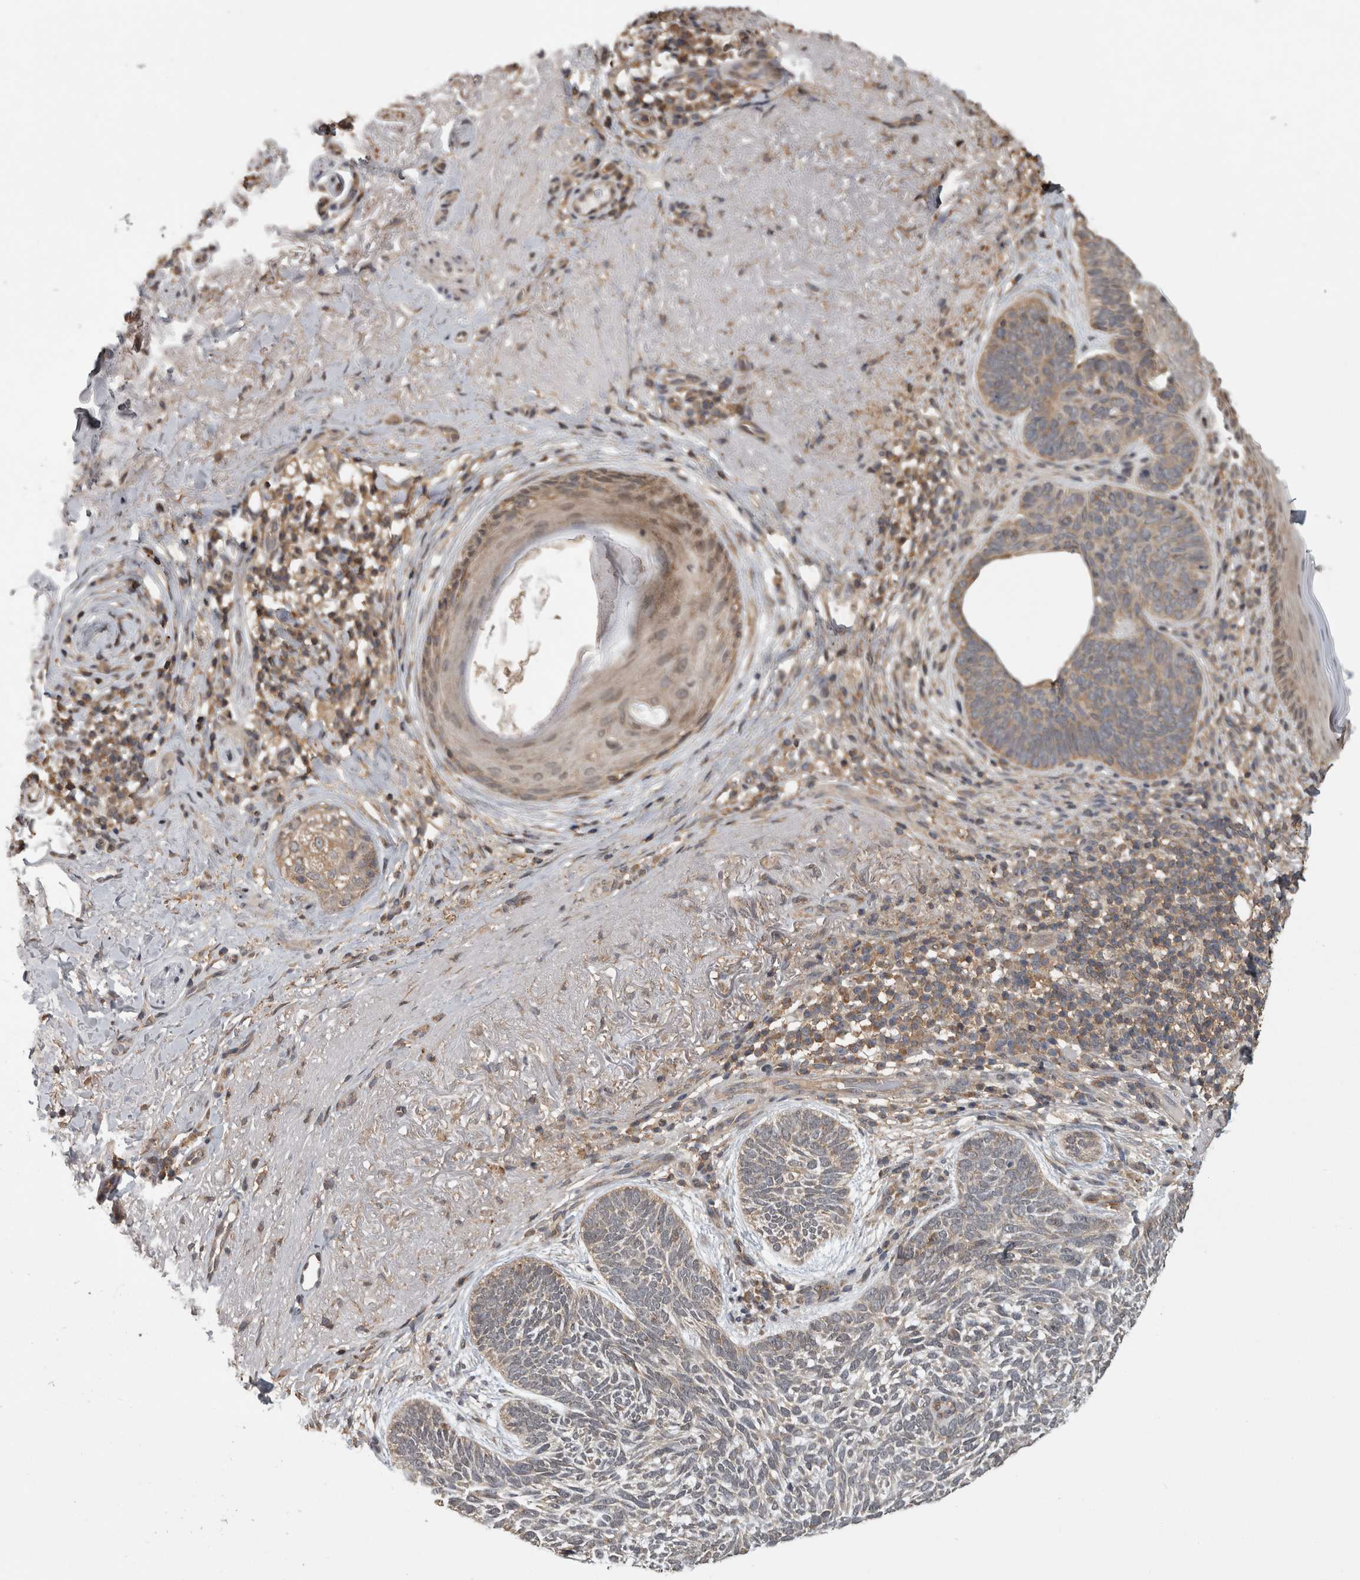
{"staining": {"intensity": "weak", "quantity": "25%-75%", "location": "cytoplasmic/membranous"}, "tissue": "skin cancer", "cell_type": "Tumor cells", "image_type": "cancer", "snomed": [{"axis": "morphology", "description": "Basal cell carcinoma"}, {"axis": "topography", "description": "Skin"}], "caption": "Immunohistochemical staining of human skin cancer (basal cell carcinoma) demonstrates low levels of weak cytoplasmic/membranous positivity in approximately 25%-75% of tumor cells. The staining was performed using DAB, with brown indicating positive protein expression. Nuclei are stained blue with hematoxylin.", "gene": "ATXN2", "patient": {"sex": "female", "age": 85}}